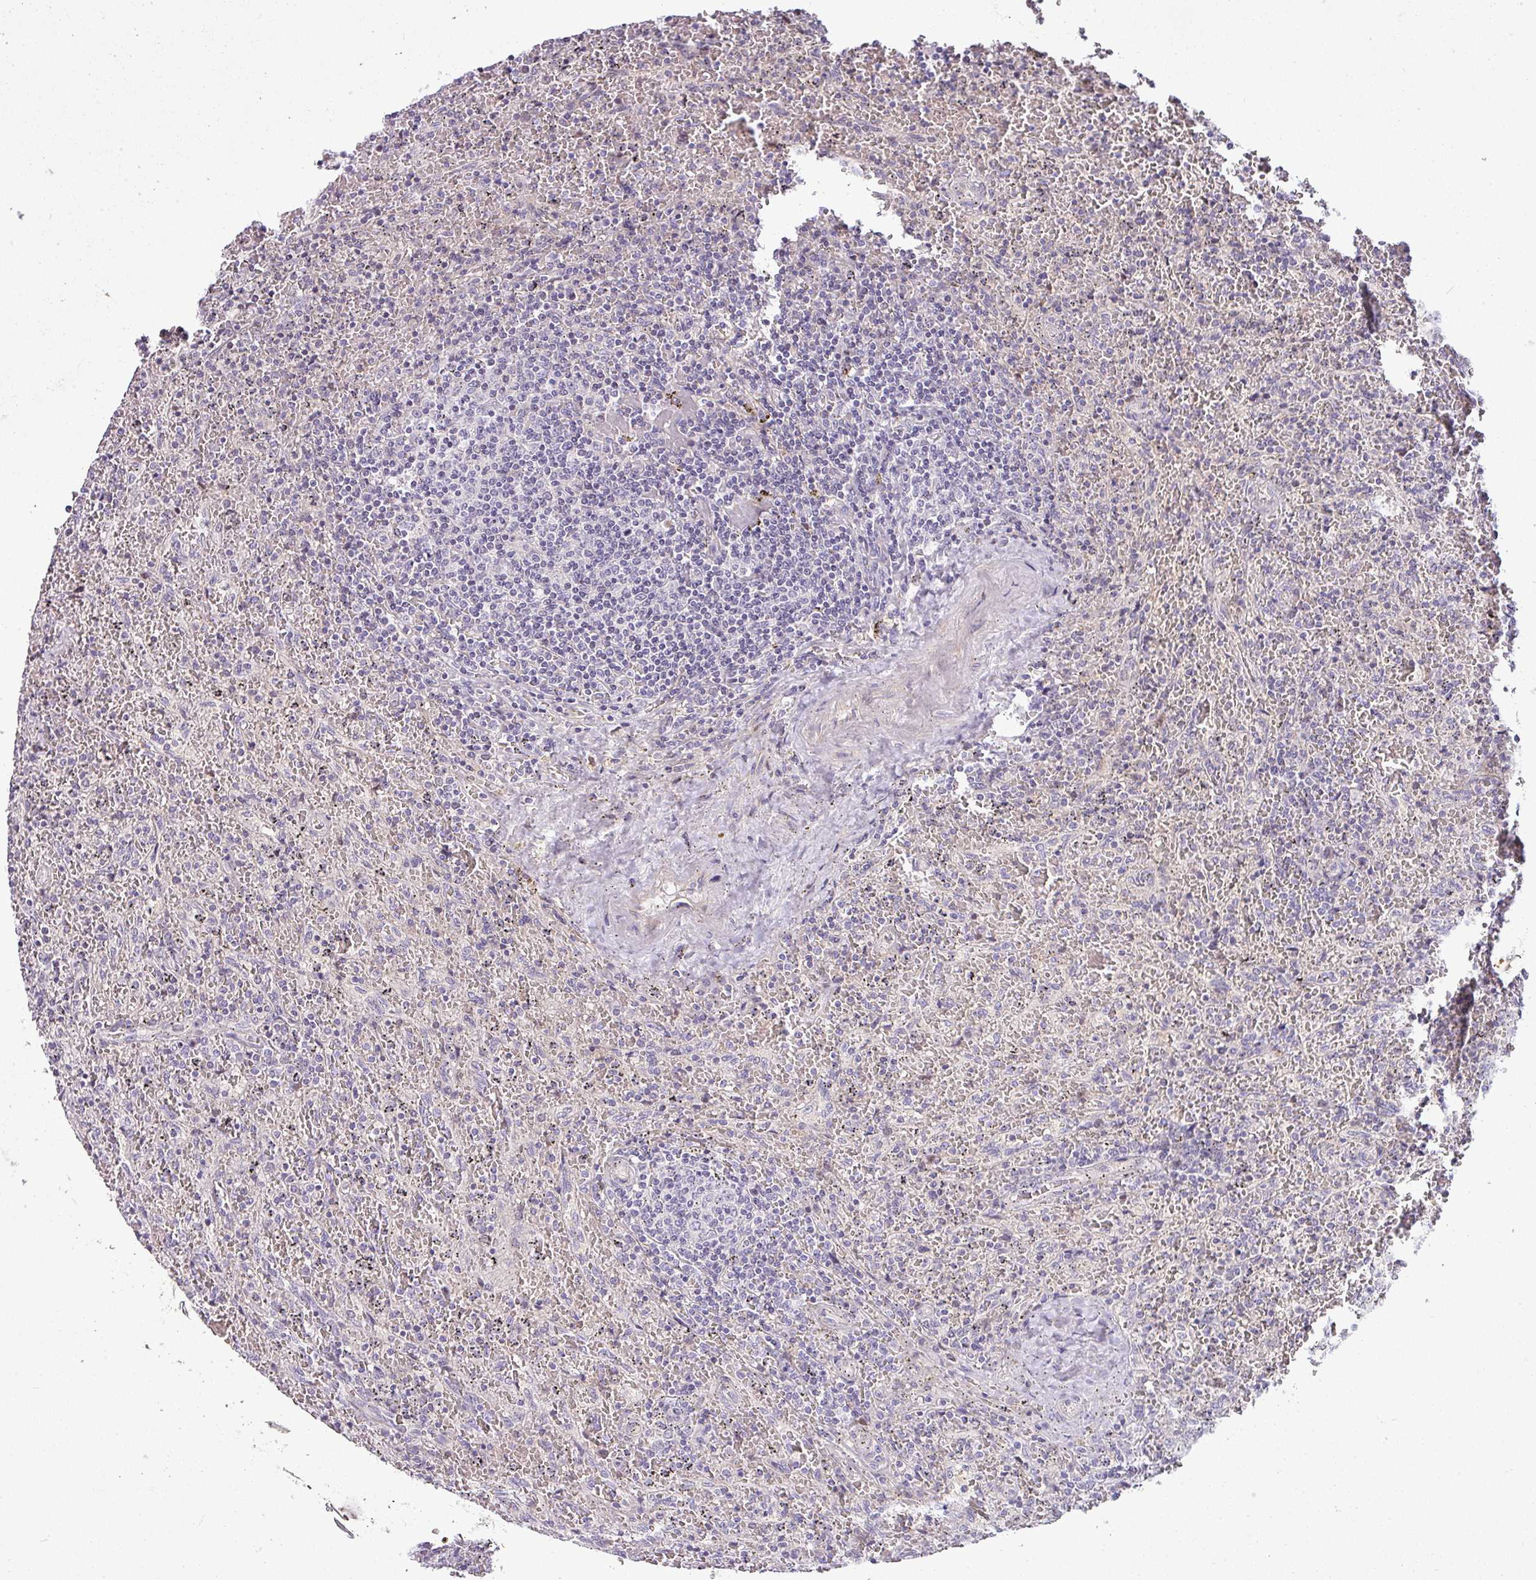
{"staining": {"intensity": "negative", "quantity": "none", "location": "none"}, "tissue": "lymphoma", "cell_type": "Tumor cells", "image_type": "cancer", "snomed": [{"axis": "morphology", "description": "Malignant lymphoma, non-Hodgkin's type, Low grade"}, {"axis": "topography", "description": "Spleen"}], "caption": "A histopathology image of human low-grade malignant lymphoma, non-Hodgkin's type is negative for staining in tumor cells.", "gene": "APOM", "patient": {"sex": "female", "age": 64}}